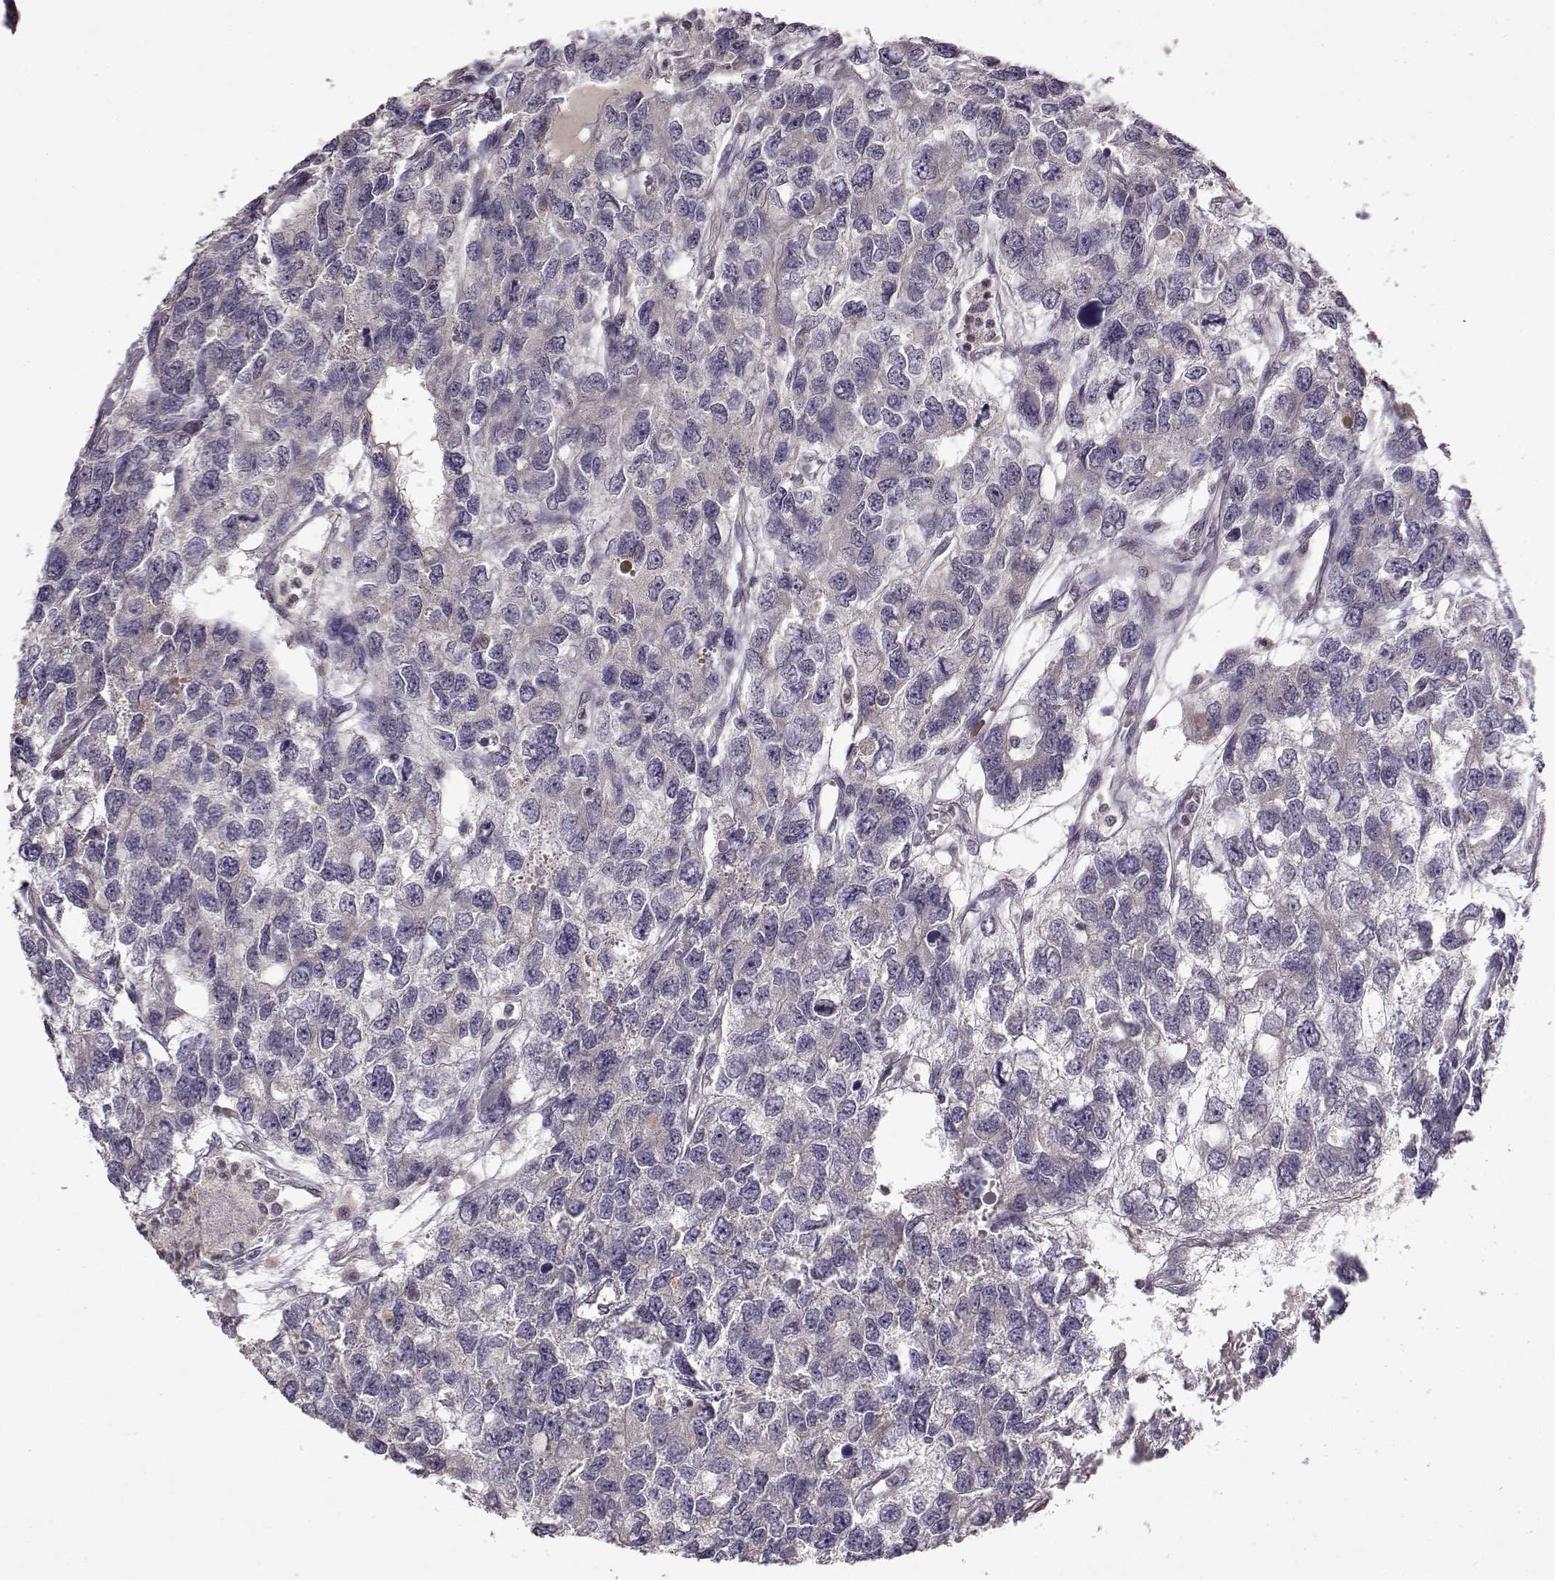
{"staining": {"intensity": "negative", "quantity": "none", "location": "none"}, "tissue": "testis cancer", "cell_type": "Tumor cells", "image_type": "cancer", "snomed": [{"axis": "morphology", "description": "Seminoma, NOS"}, {"axis": "topography", "description": "Testis"}], "caption": "An immunohistochemistry image of testis seminoma is shown. There is no staining in tumor cells of testis seminoma. (Brightfield microscopy of DAB (3,3'-diaminobenzidine) IHC at high magnification).", "gene": "BMX", "patient": {"sex": "male", "age": 52}}